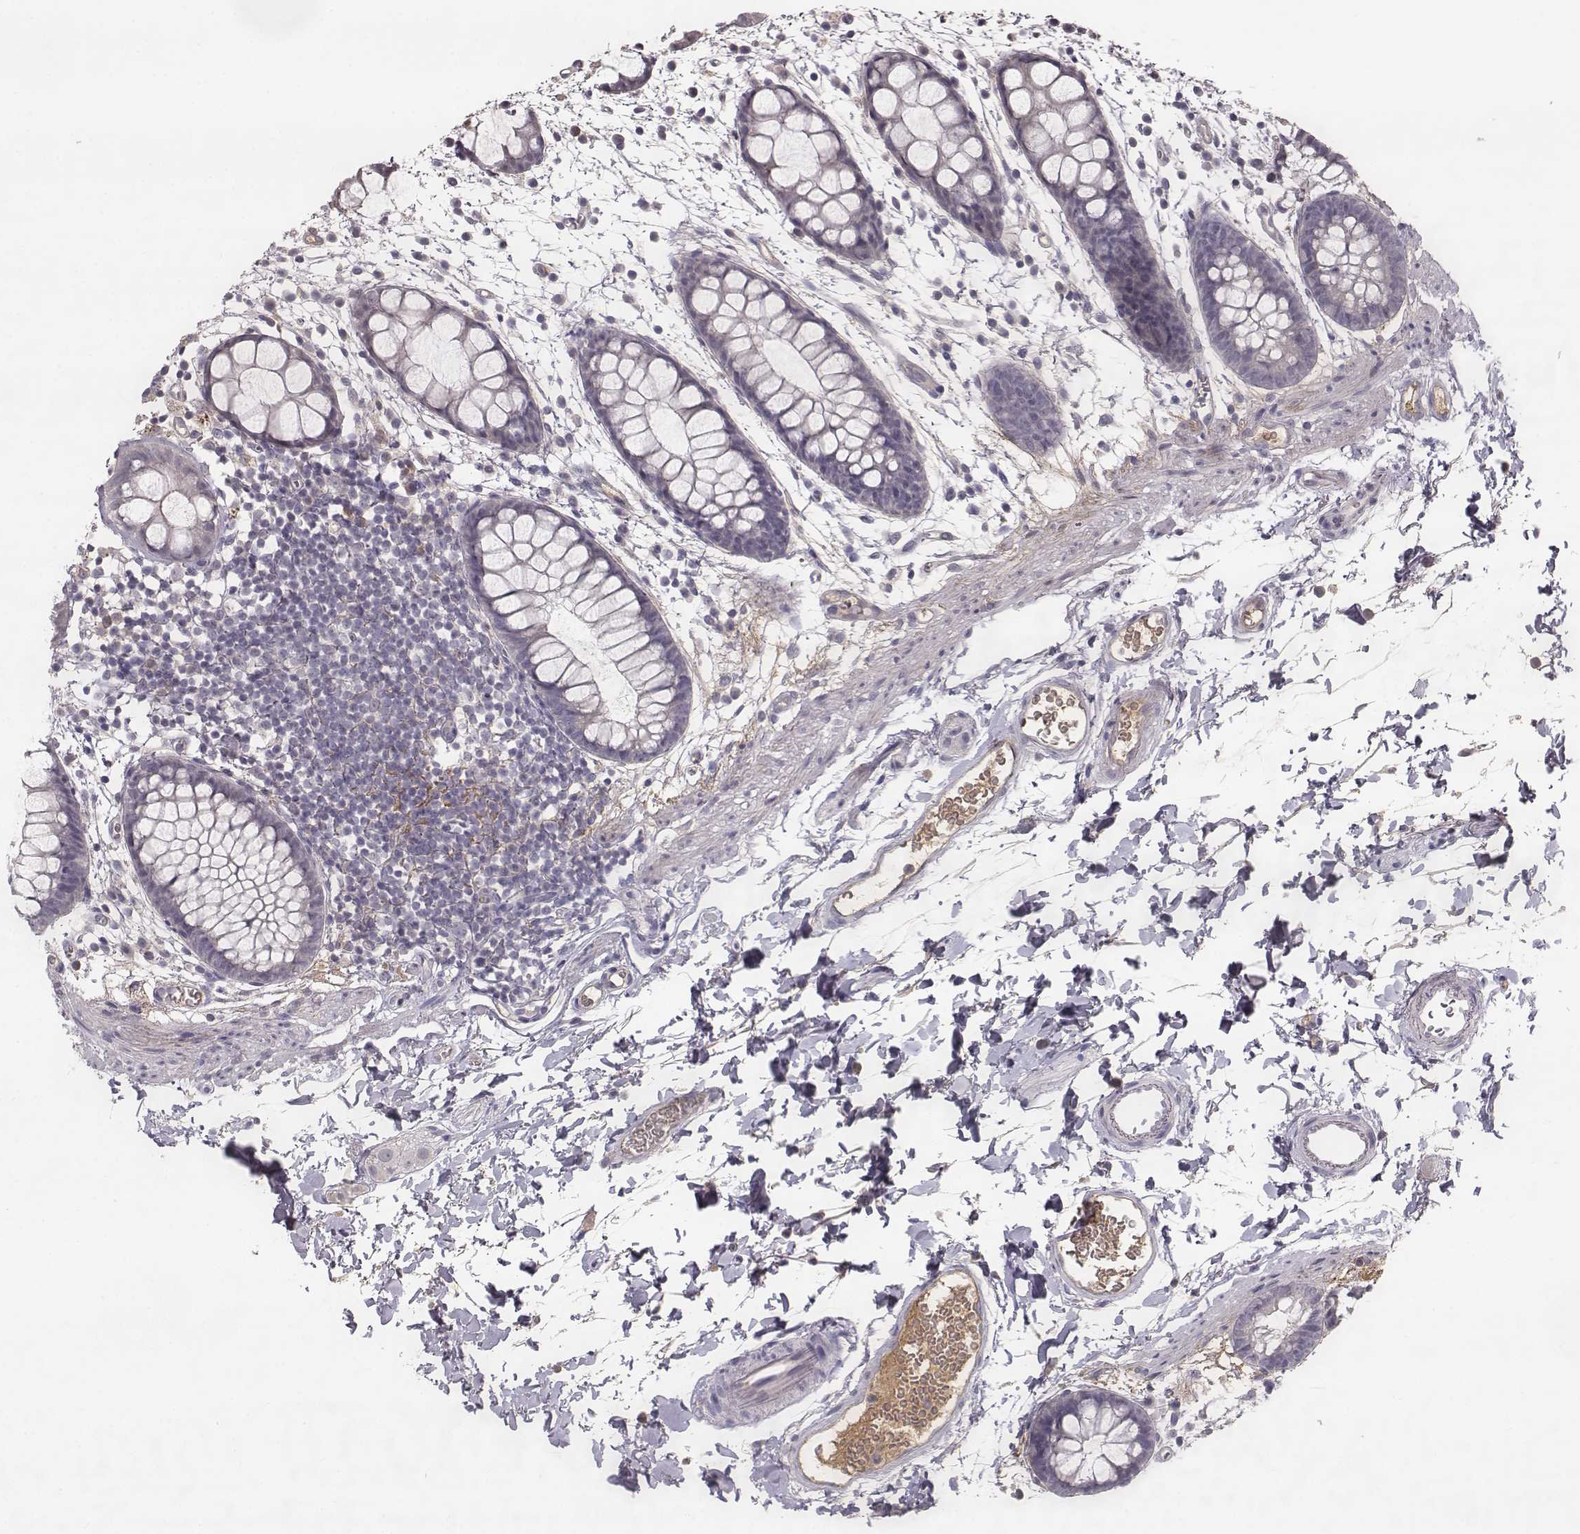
{"staining": {"intensity": "negative", "quantity": "none", "location": "none"}, "tissue": "rectum", "cell_type": "Glandular cells", "image_type": "normal", "snomed": [{"axis": "morphology", "description": "Normal tissue, NOS"}, {"axis": "topography", "description": "Rectum"}], "caption": "DAB (3,3'-diaminobenzidine) immunohistochemical staining of normal rectum exhibits no significant expression in glandular cells.", "gene": "YJEFN3", "patient": {"sex": "male", "age": 57}}